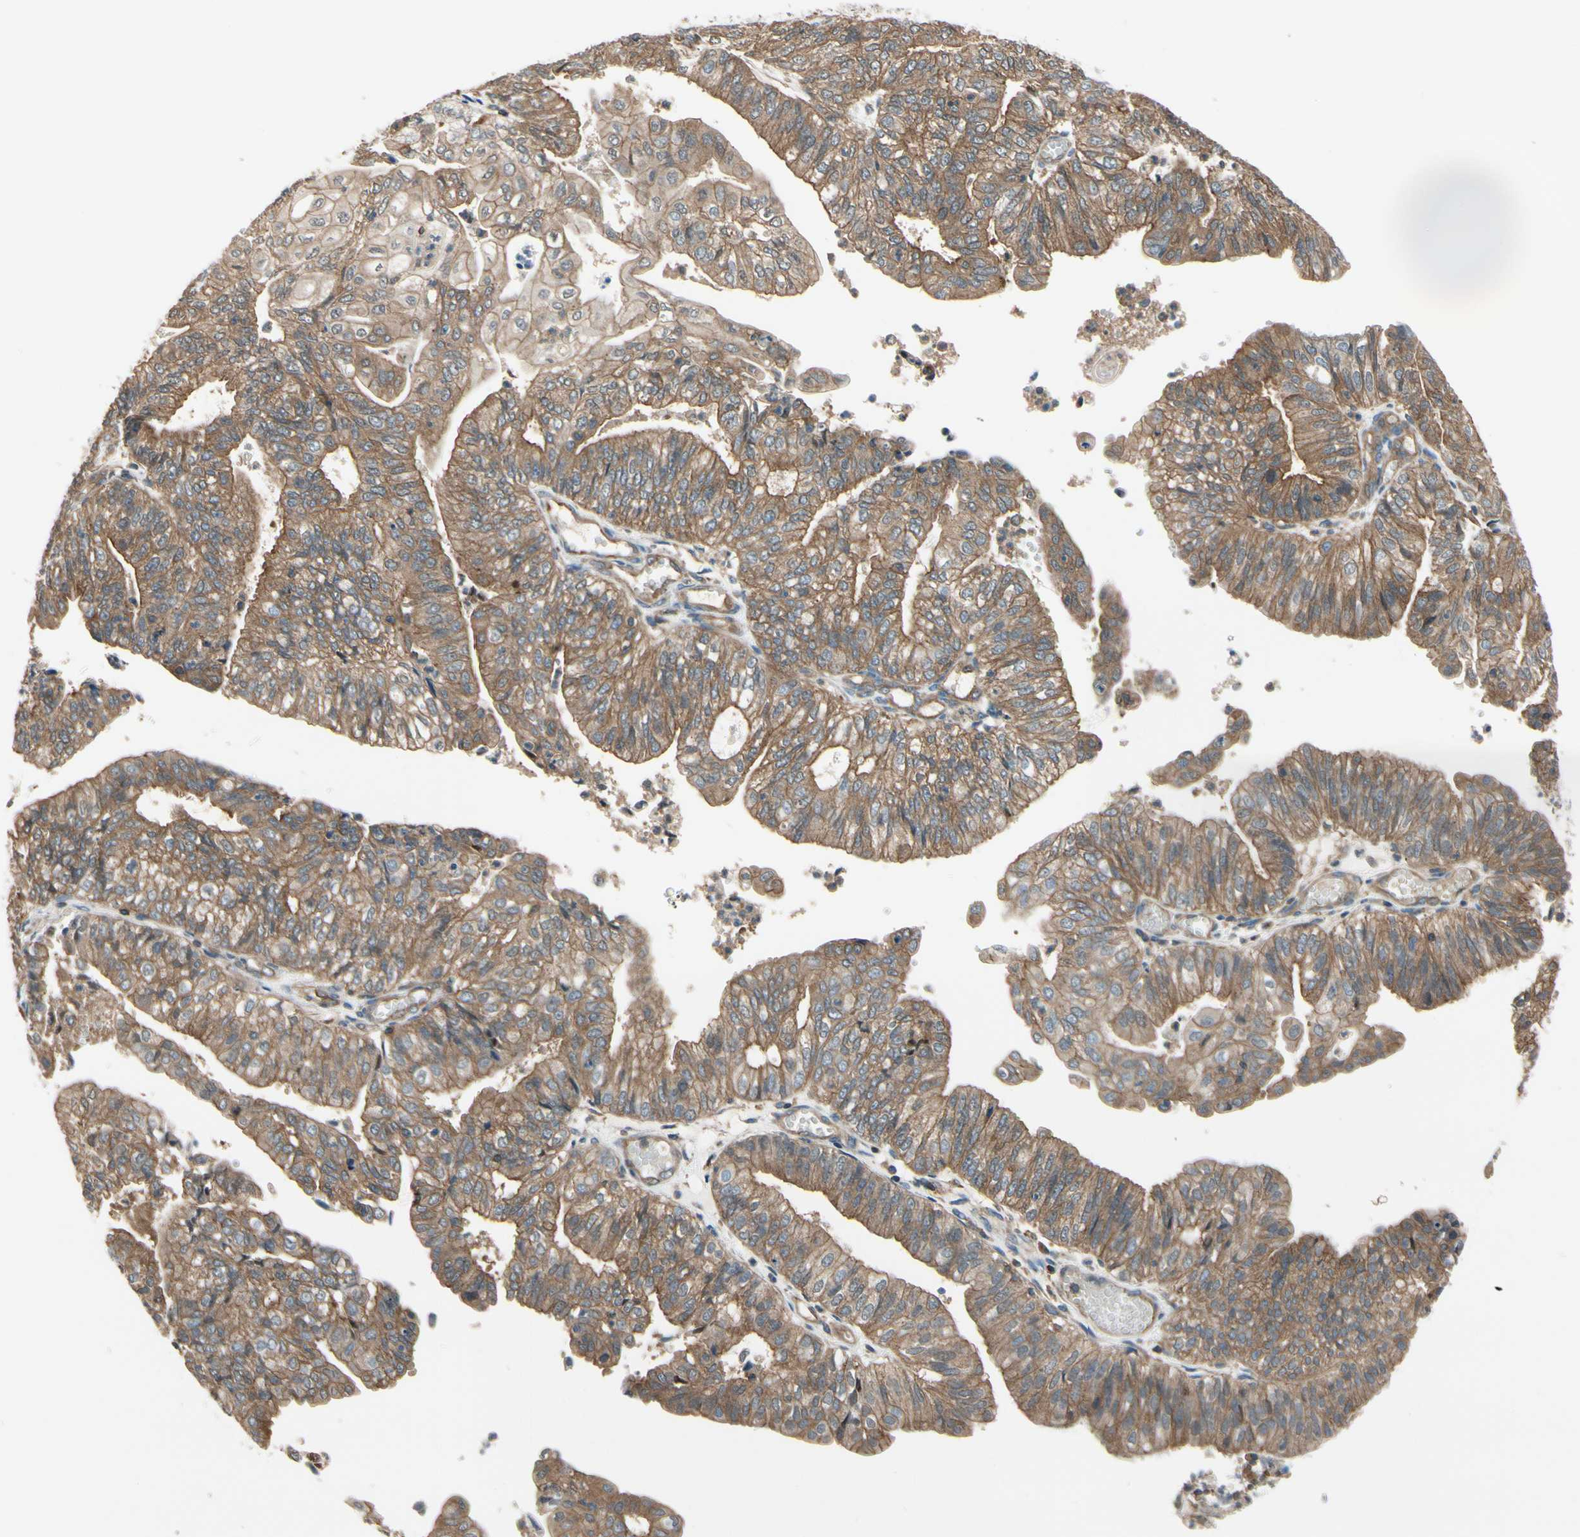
{"staining": {"intensity": "weak", "quantity": "25%-75%", "location": "cytoplasmic/membranous"}, "tissue": "endometrial cancer", "cell_type": "Tumor cells", "image_type": "cancer", "snomed": [{"axis": "morphology", "description": "Adenocarcinoma, NOS"}, {"axis": "topography", "description": "Endometrium"}], "caption": "Brown immunohistochemical staining in adenocarcinoma (endometrial) exhibits weak cytoplasmic/membranous staining in about 25%-75% of tumor cells.", "gene": "EPS15", "patient": {"sex": "female", "age": 59}}